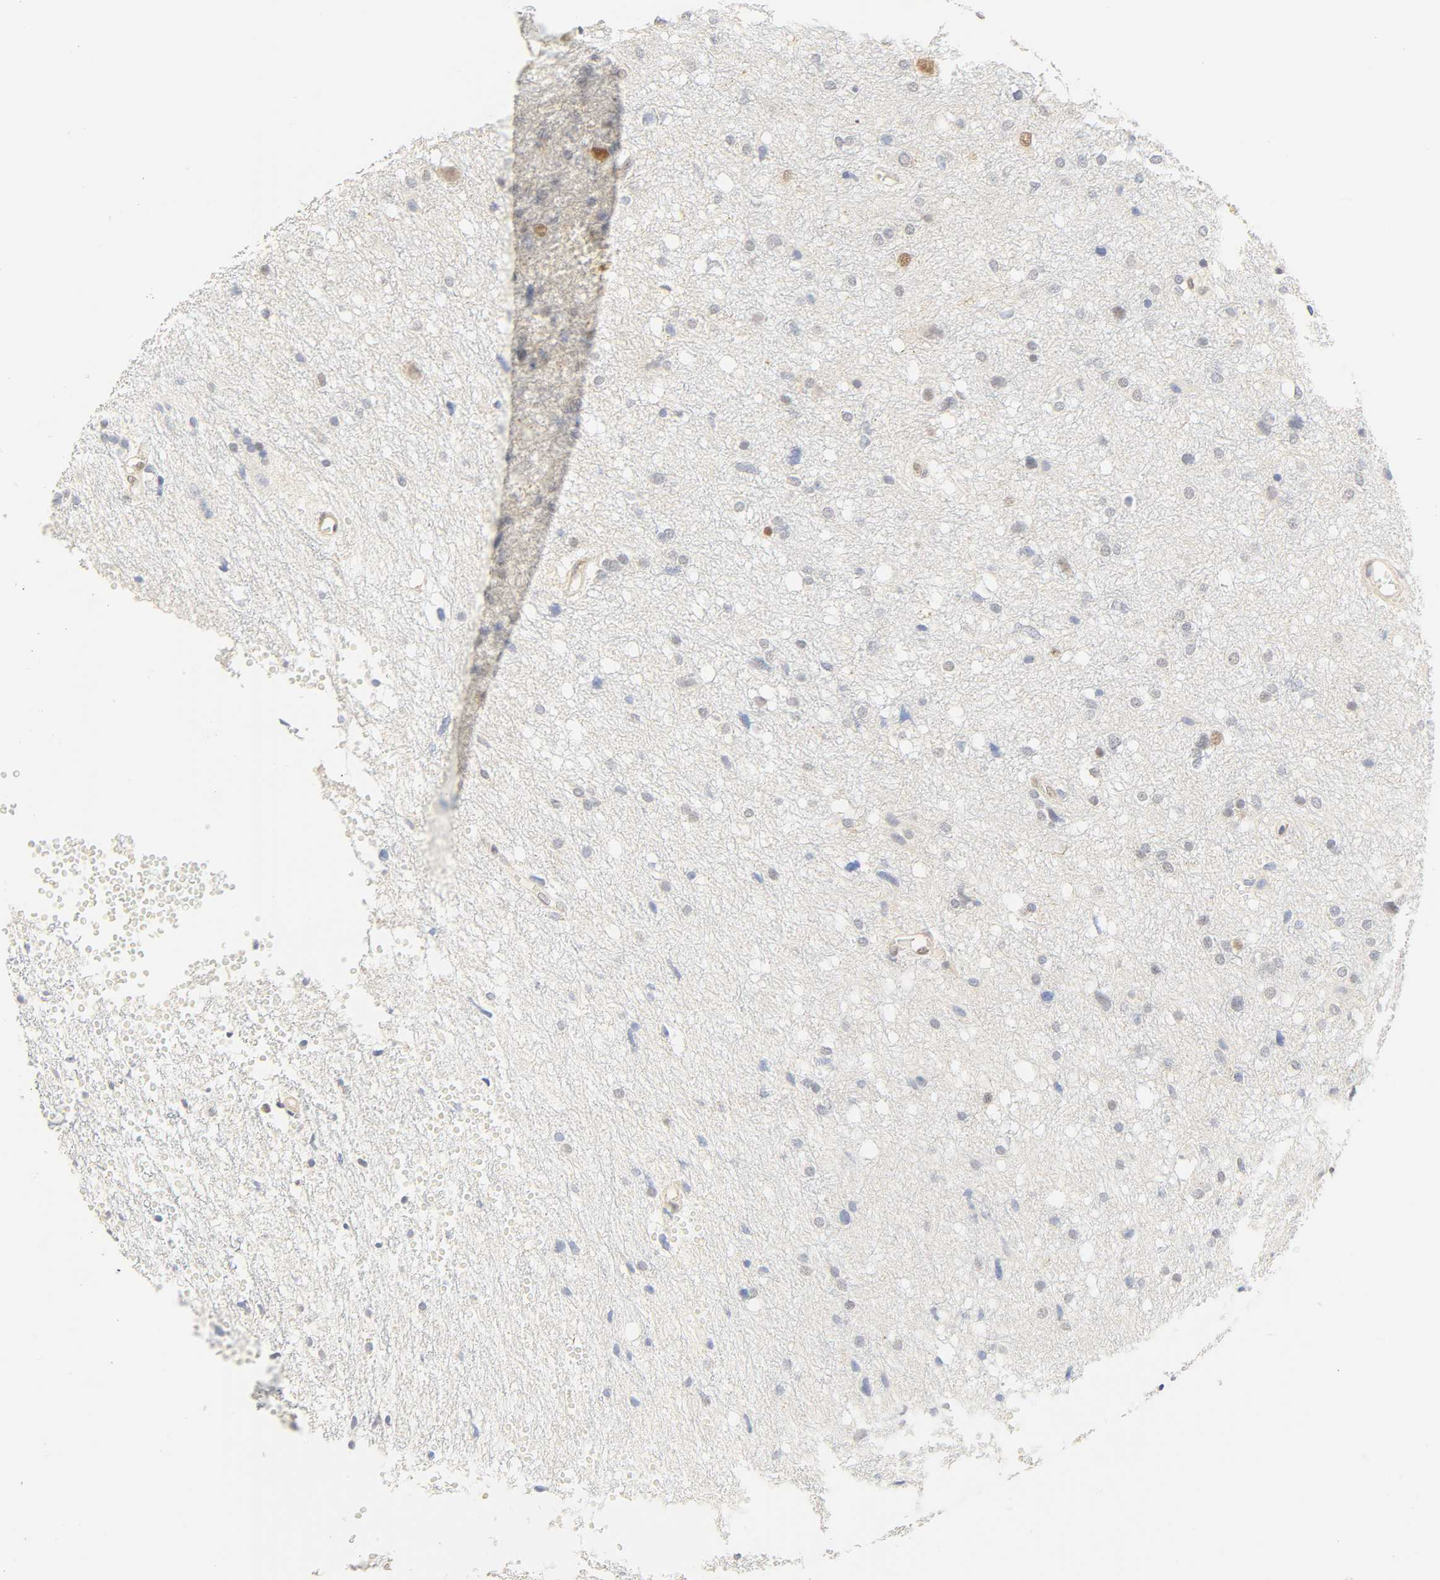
{"staining": {"intensity": "weak", "quantity": "<25%", "location": "cytoplasmic/membranous,nuclear"}, "tissue": "glioma", "cell_type": "Tumor cells", "image_type": "cancer", "snomed": [{"axis": "morphology", "description": "Glioma, malignant, High grade"}, {"axis": "topography", "description": "Brain"}], "caption": "Tumor cells are negative for brown protein staining in glioma.", "gene": "BORCS8-MEF2B", "patient": {"sex": "female", "age": 59}}